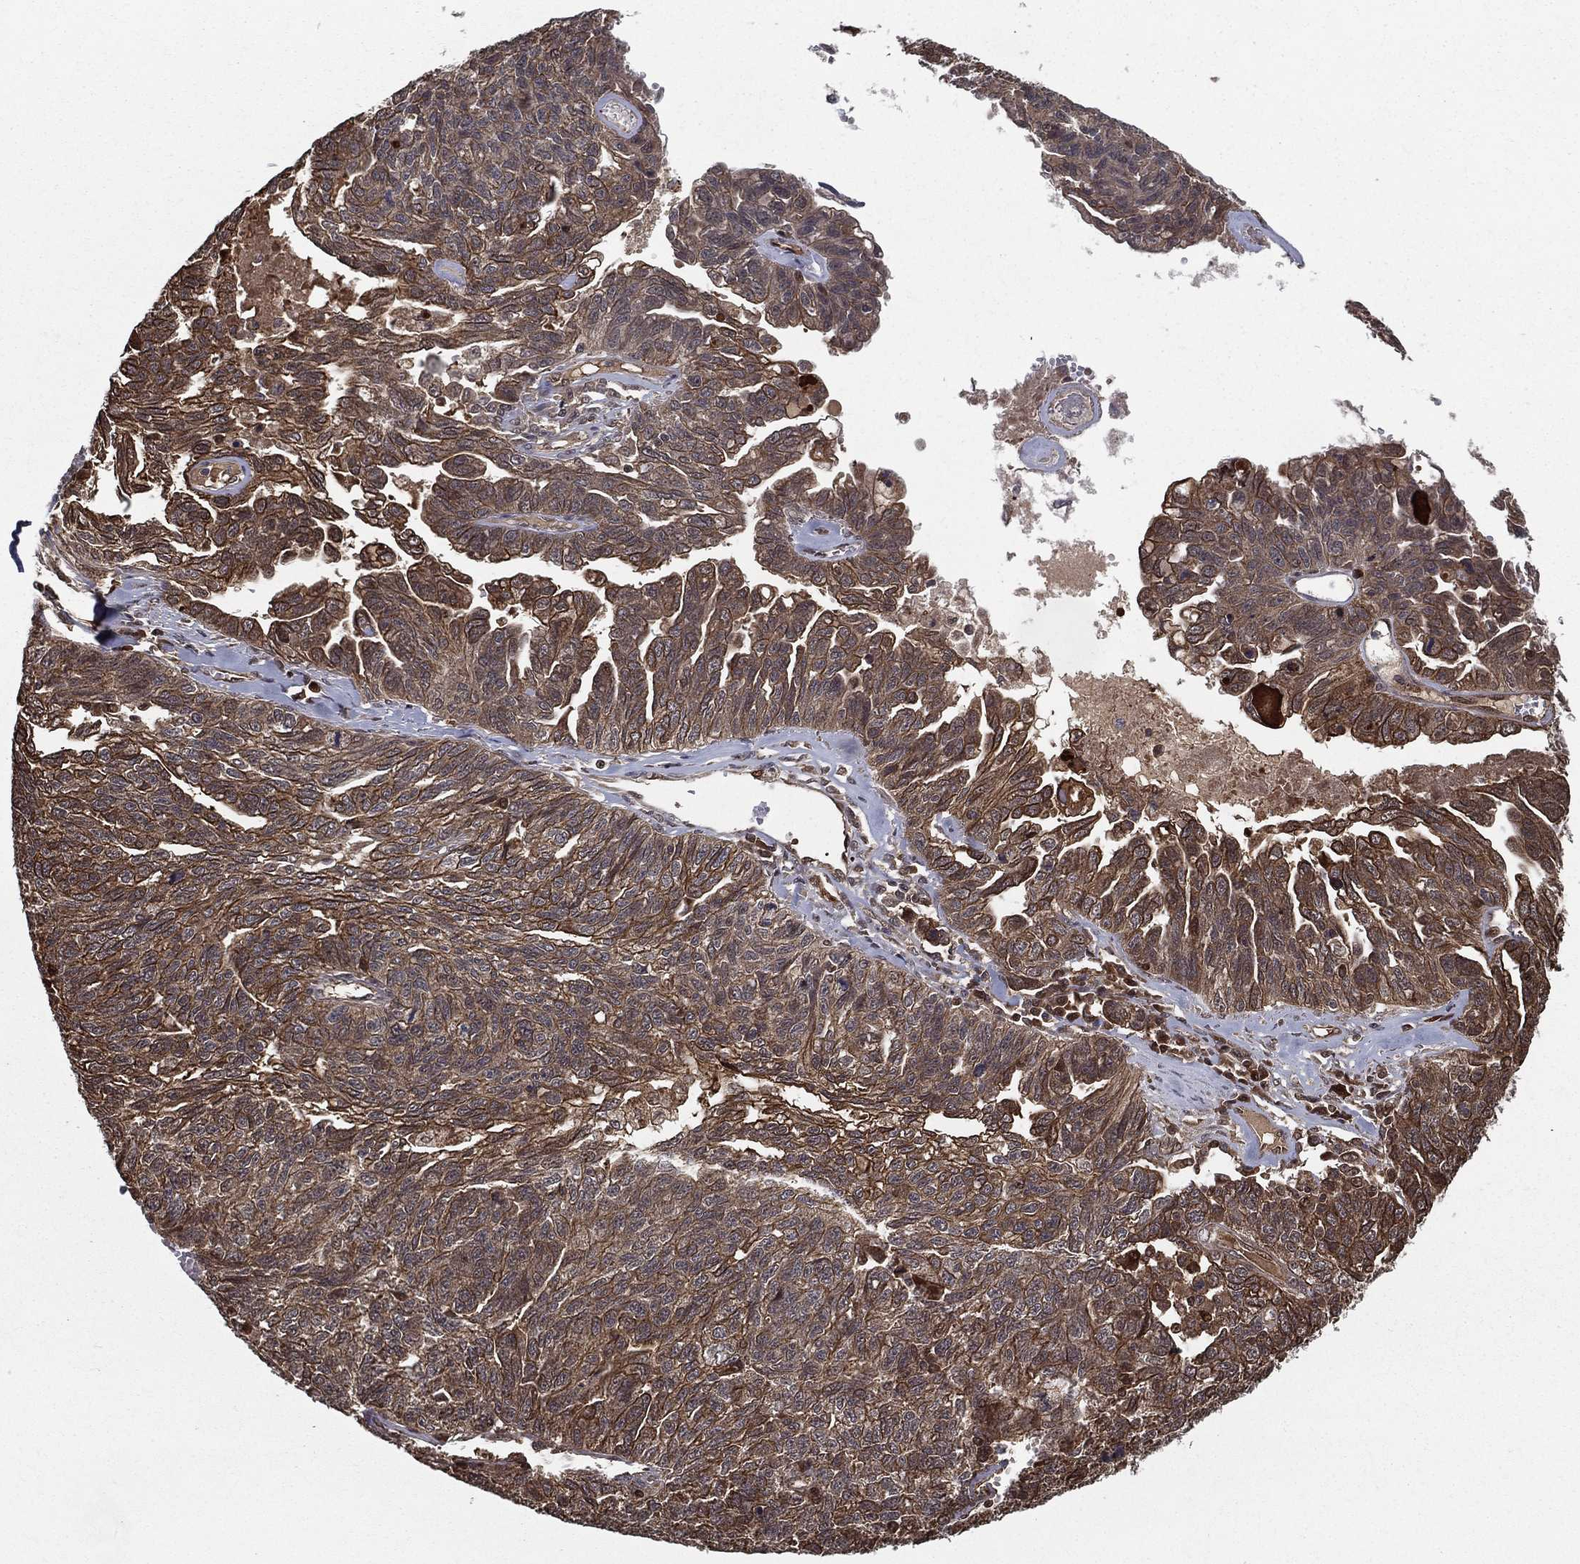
{"staining": {"intensity": "strong", "quantity": ">75%", "location": "cytoplasmic/membranous"}, "tissue": "ovarian cancer", "cell_type": "Tumor cells", "image_type": "cancer", "snomed": [{"axis": "morphology", "description": "Cystadenocarcinoma, serous, NOS"}, {"axis": "topography", "description": "Ovary"}], "caption": "IHC of ovarian cancer (serous cystadenocarcinoma) demonstrates high levels of strong cytoplasmic/membranous expression in approximately >75% of tumor cells.", "gene": "SLC6A6", "patient": {"sex": "female", "age": 71}}